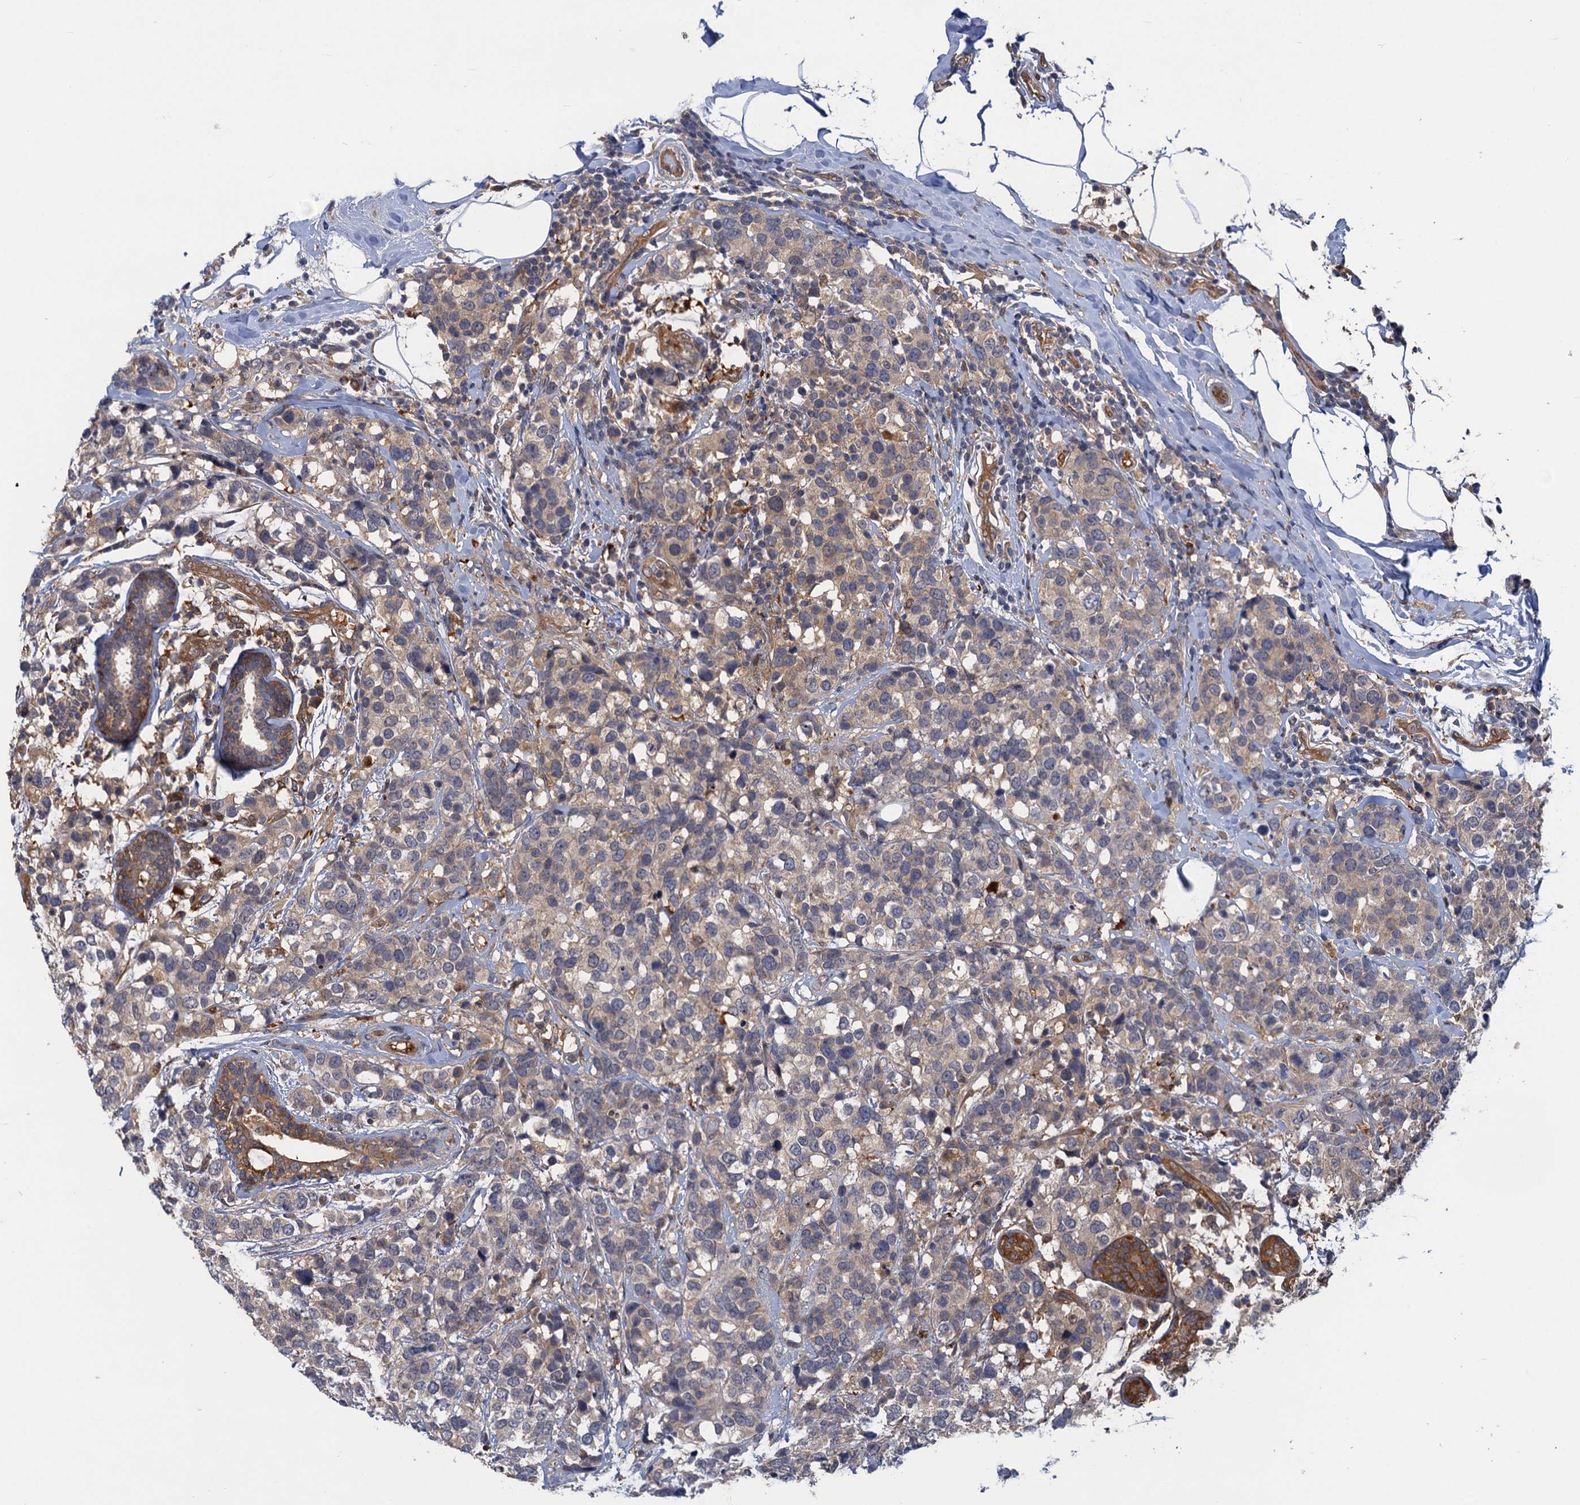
{"staining": {"intensity": "weak", "quantity": "25%-75%", "location": "cytoplasmic/membranous"}, "tissue": "breast cancer", "cell_type": "Tumor cells", "image_type": "cancer", "snomed": [{"axis": "morphology", "description": "Lobular carcinoma"}, {"axis": "topography", "description": "Breast"}], "caption": "Tumor cells exhibit low levels of weak cytoplasmic/membranous expression in approximately 25%-75% of cells in human breast lobular carcinoma. (DAB IHC, brown staining for protein, blue staining for nuclei).", "gene": "NEK8", "patient": {"sex": "female", "age": 59}}